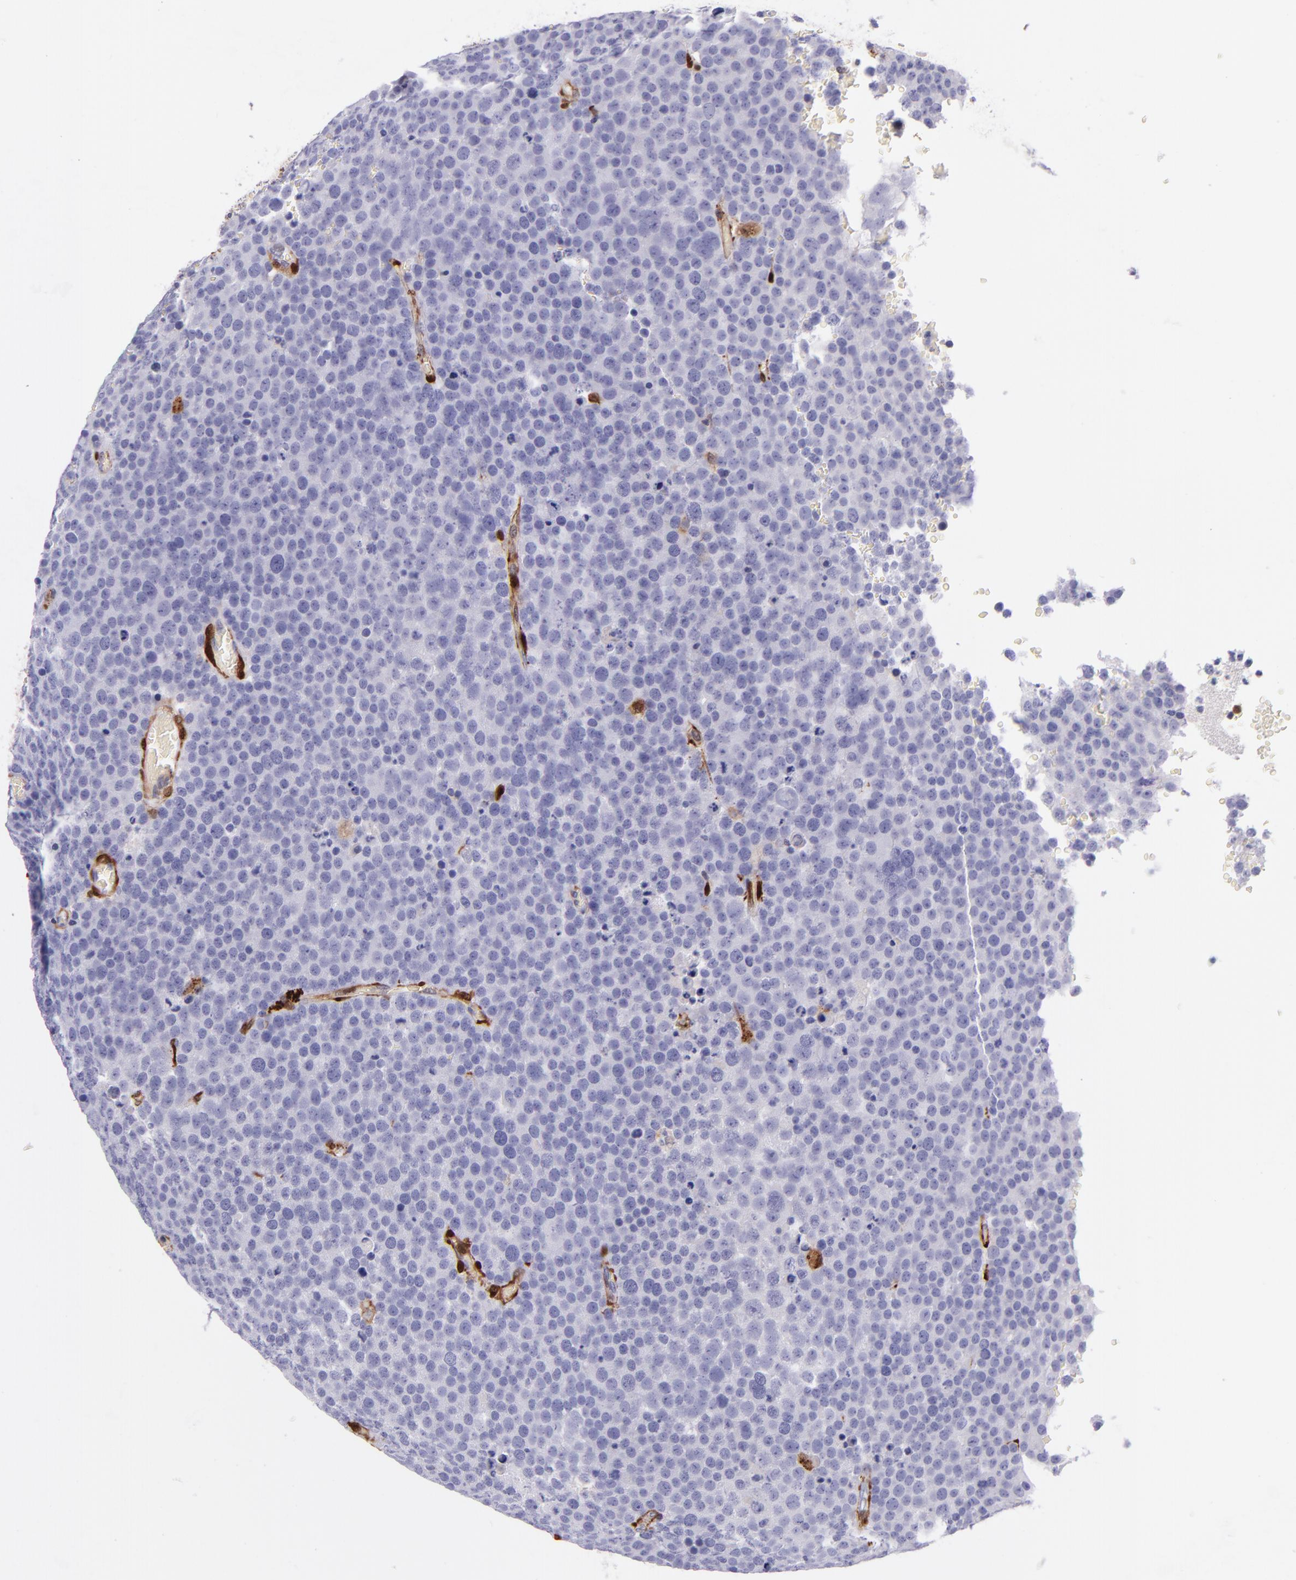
{"staining": {"intensity": "negative", "quantity": "none", "location": "none"}, "tissue": "testis cancer", "cell_type": "Tumor cells", "image_type": "cancer", "snomed": [{"axis": "morphology", "description": "Seminoma, NOS"}, {"axis": "topography", "description": "Testis"}], "caption": "Histopathology image shows no significant protein positivity in tumor cells of testis seminoma.", "gene": "LGALS1", "patient": {"sex": "male", "age": 71}}